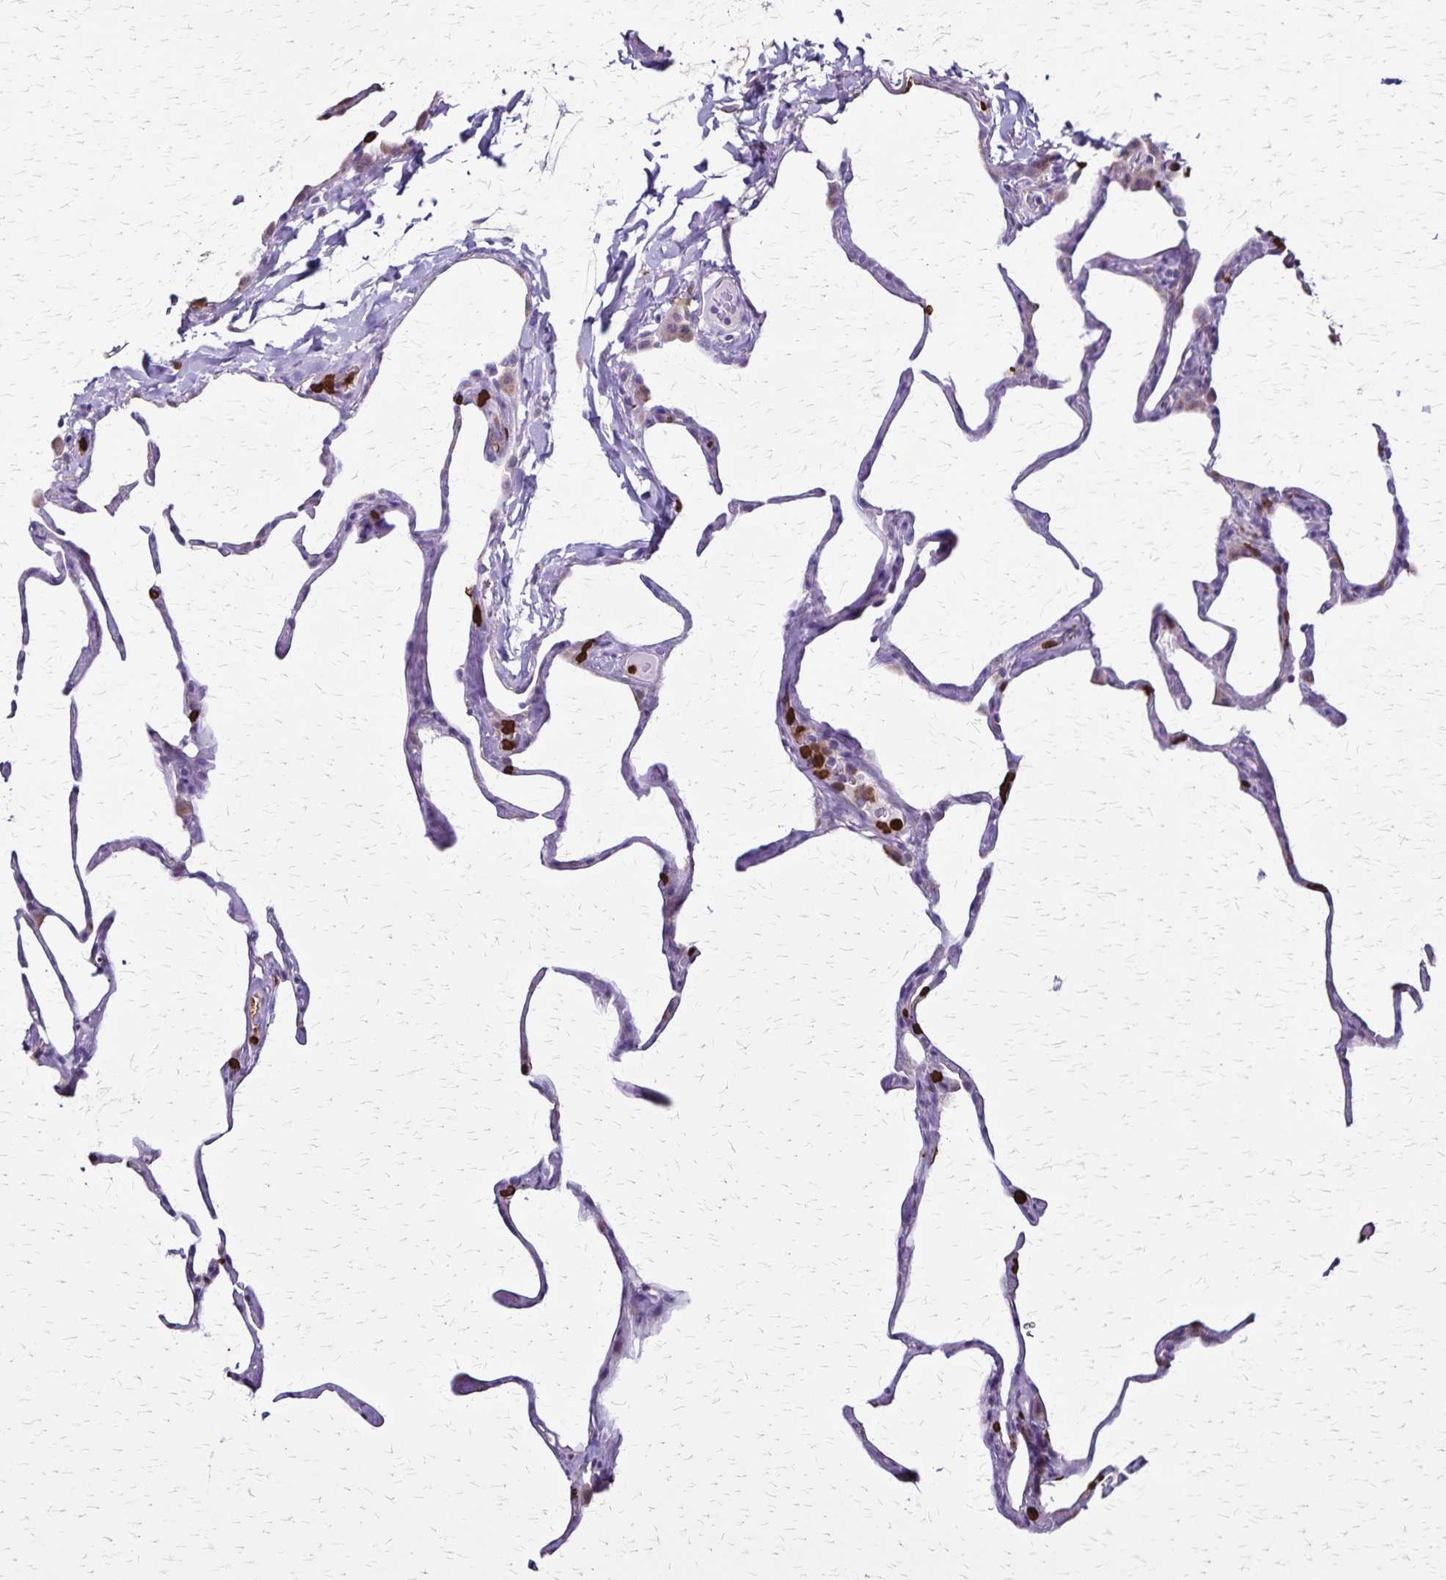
{"staining": {"intensity": "negative", "quantity": "none", "location": "none"}, "tissue": "lung", "cell_type": "Alveolar cells", "image_type": "normal", "snomed": [{"axis": "morphology", "description": "Normal tissue, NOS"}, {"axis": "topography", "description": "Lung"}], "caption": "This is a image of IHC staining of benign lung, which shows no staining in alveolar cells.", "gene": "ULBP3", "patient": {"sex": "male", "age": 65}}